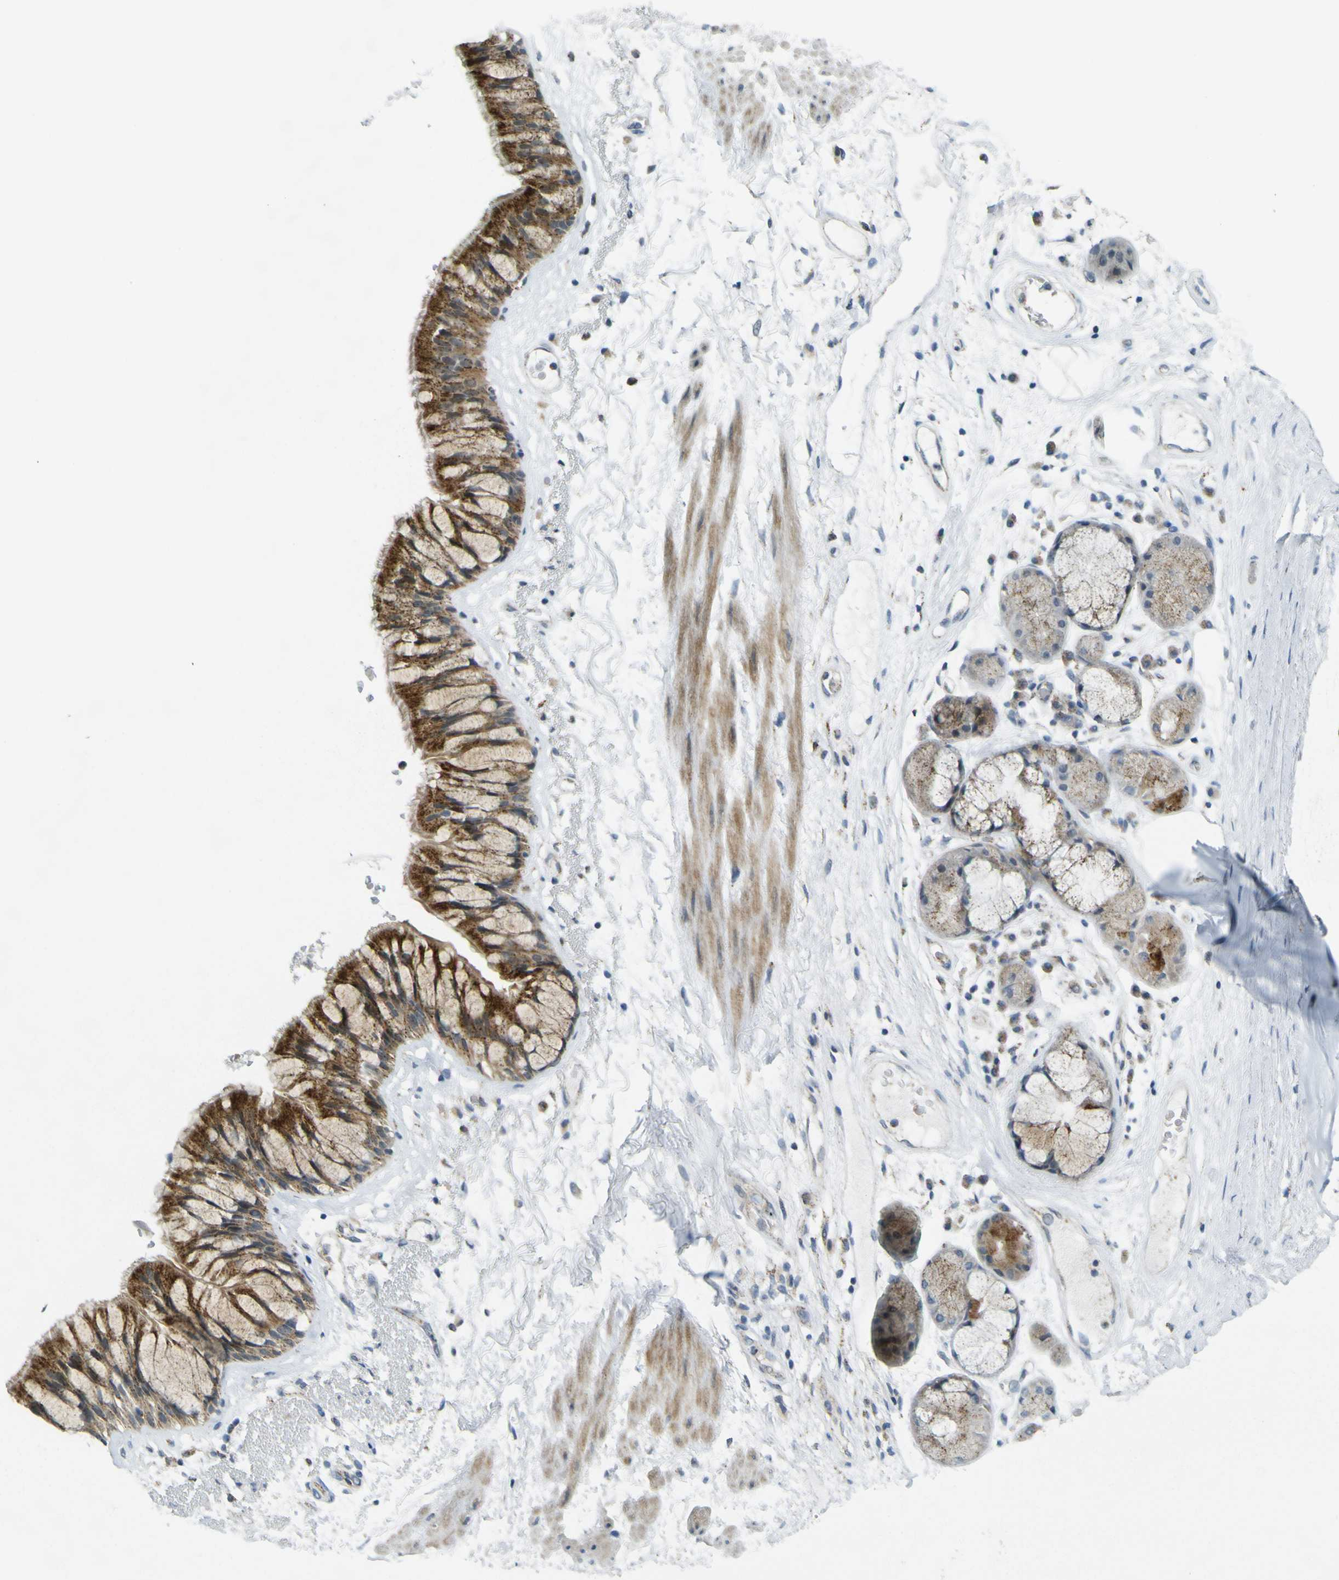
{"staining": {"intensity": "moderate", "quantity": ">75%", "location": "cytoplasmic/membranous"}, "tissue": "bronchus", "cell_type": "Respiratory epithelial cells", "image_type": "normal", "snomed": [{"axis": "morphology", "description": "Normal tissue, NOS"}, {"axis": "topography", "description": "Bronchus"}], "caption": "Respiratory epithelial cells show moderate cytoplasmic/membranous positivity in about >75% of cells in normal bronchus.", "gene": "ACBD5", "patient": {"sex": "male", "age": 66}}